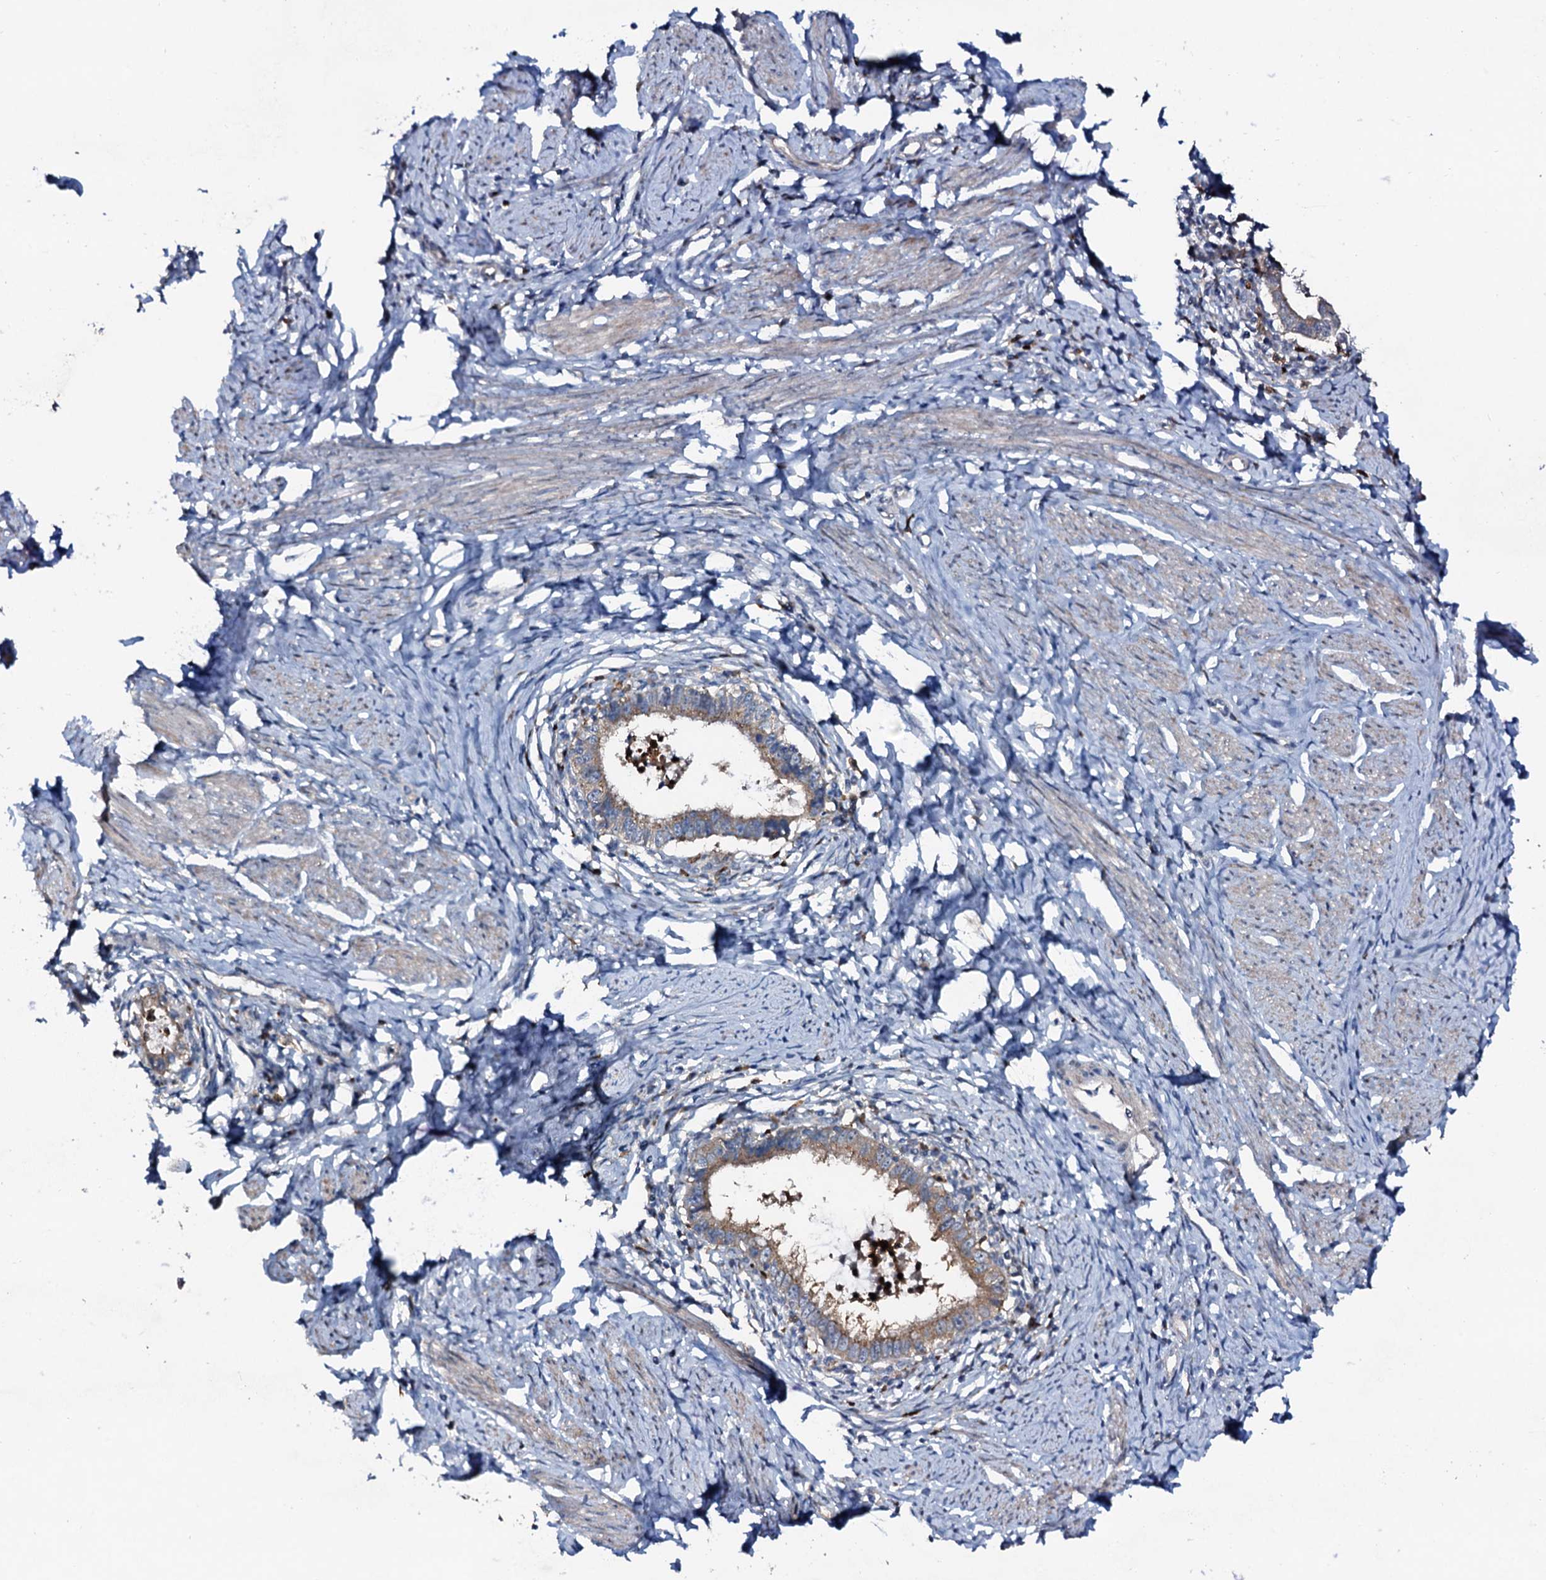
{"staining": {"intensity": "weak", "quantity": ">75%", "location": "cytoplasmic/membranous"}, "tissue": "cervical cancer", "cell_type": "Tumor cells", "image_type": "cancer", "snomed": [{"axis": "morphology", "description": "Adenocarcinoma, NOS"}, {"axis": "topography", "description": "Cervix"}], "caption": "Protein expression analysis of cervical cancer demonstrates weak cytoplasmic/membranous staining in approximately >75% of tumor cells. The staining is performed using DAB (3,3'-diaminobenzidine) brown chromogen to label protein expression. The nuclei are counter-stained blue using hematoxylin.", "gene": "COG6", "patient": {"sex": "female", "age": 36}}